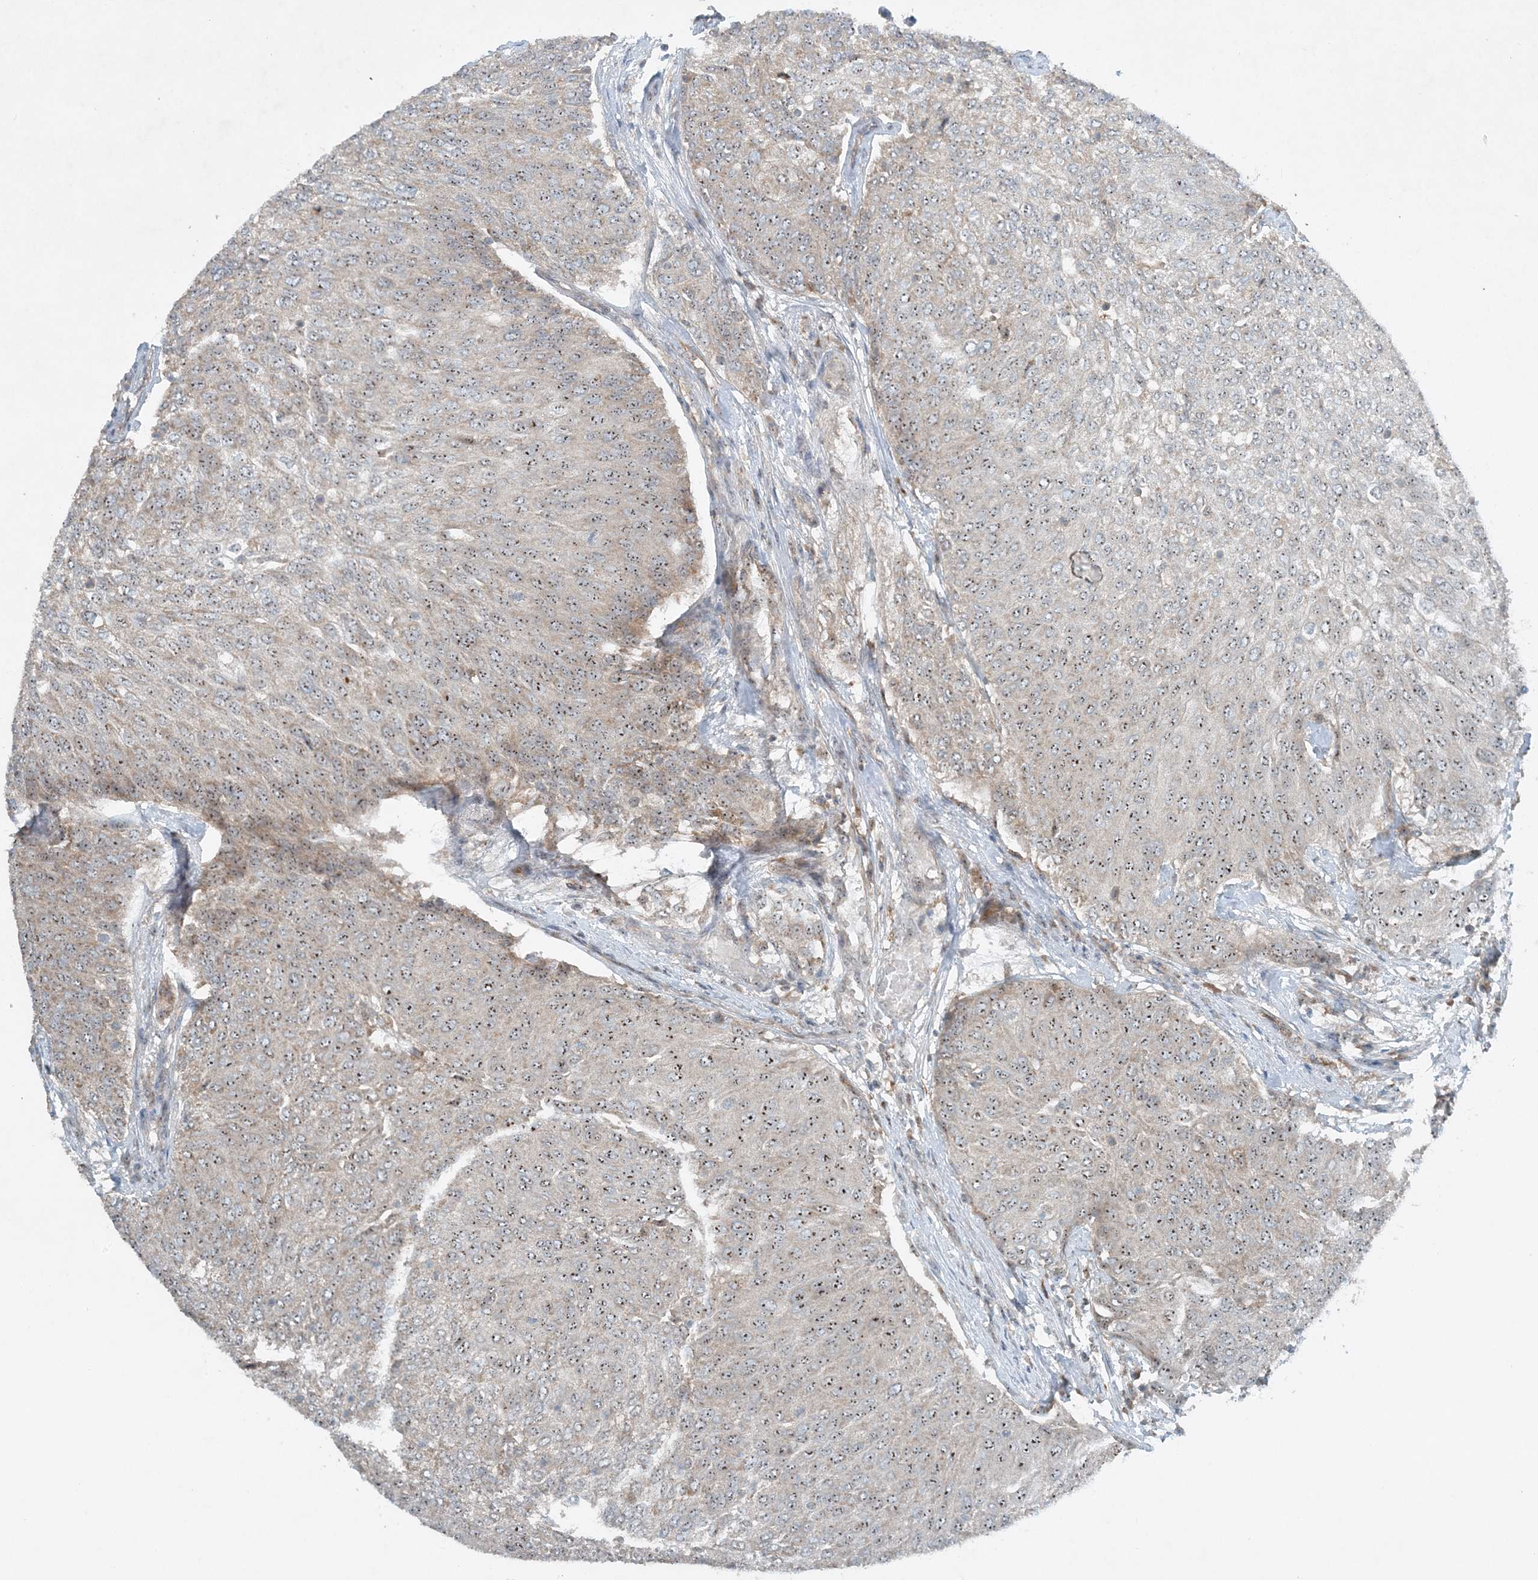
{"staining": {"intensity": "weak", "quantity": ">75%", "location": "cytoplasmic/membranous,nuclear"}, "tissue": "urothelial cancer", "cell_type": "Tumor cells", "image_type": "cancer", "snomed": [{"axis": "morphology", "description": "Urothelial carcinoma, Low grade"}, {"axis": "topography", "description": "Urinary bladder"}], "caption": "Immunohistochemistry (IHC) (DAB (3,3'-diaminobenzidine)) staining of human low-grade urothelial carcinoma demonstrates weak cytoplasmic/membranous and nuclear protein positivity in approximately >75% of tumor cells.", "gene": "MITD1", "patient": {"sex": "female", "age": 79}}